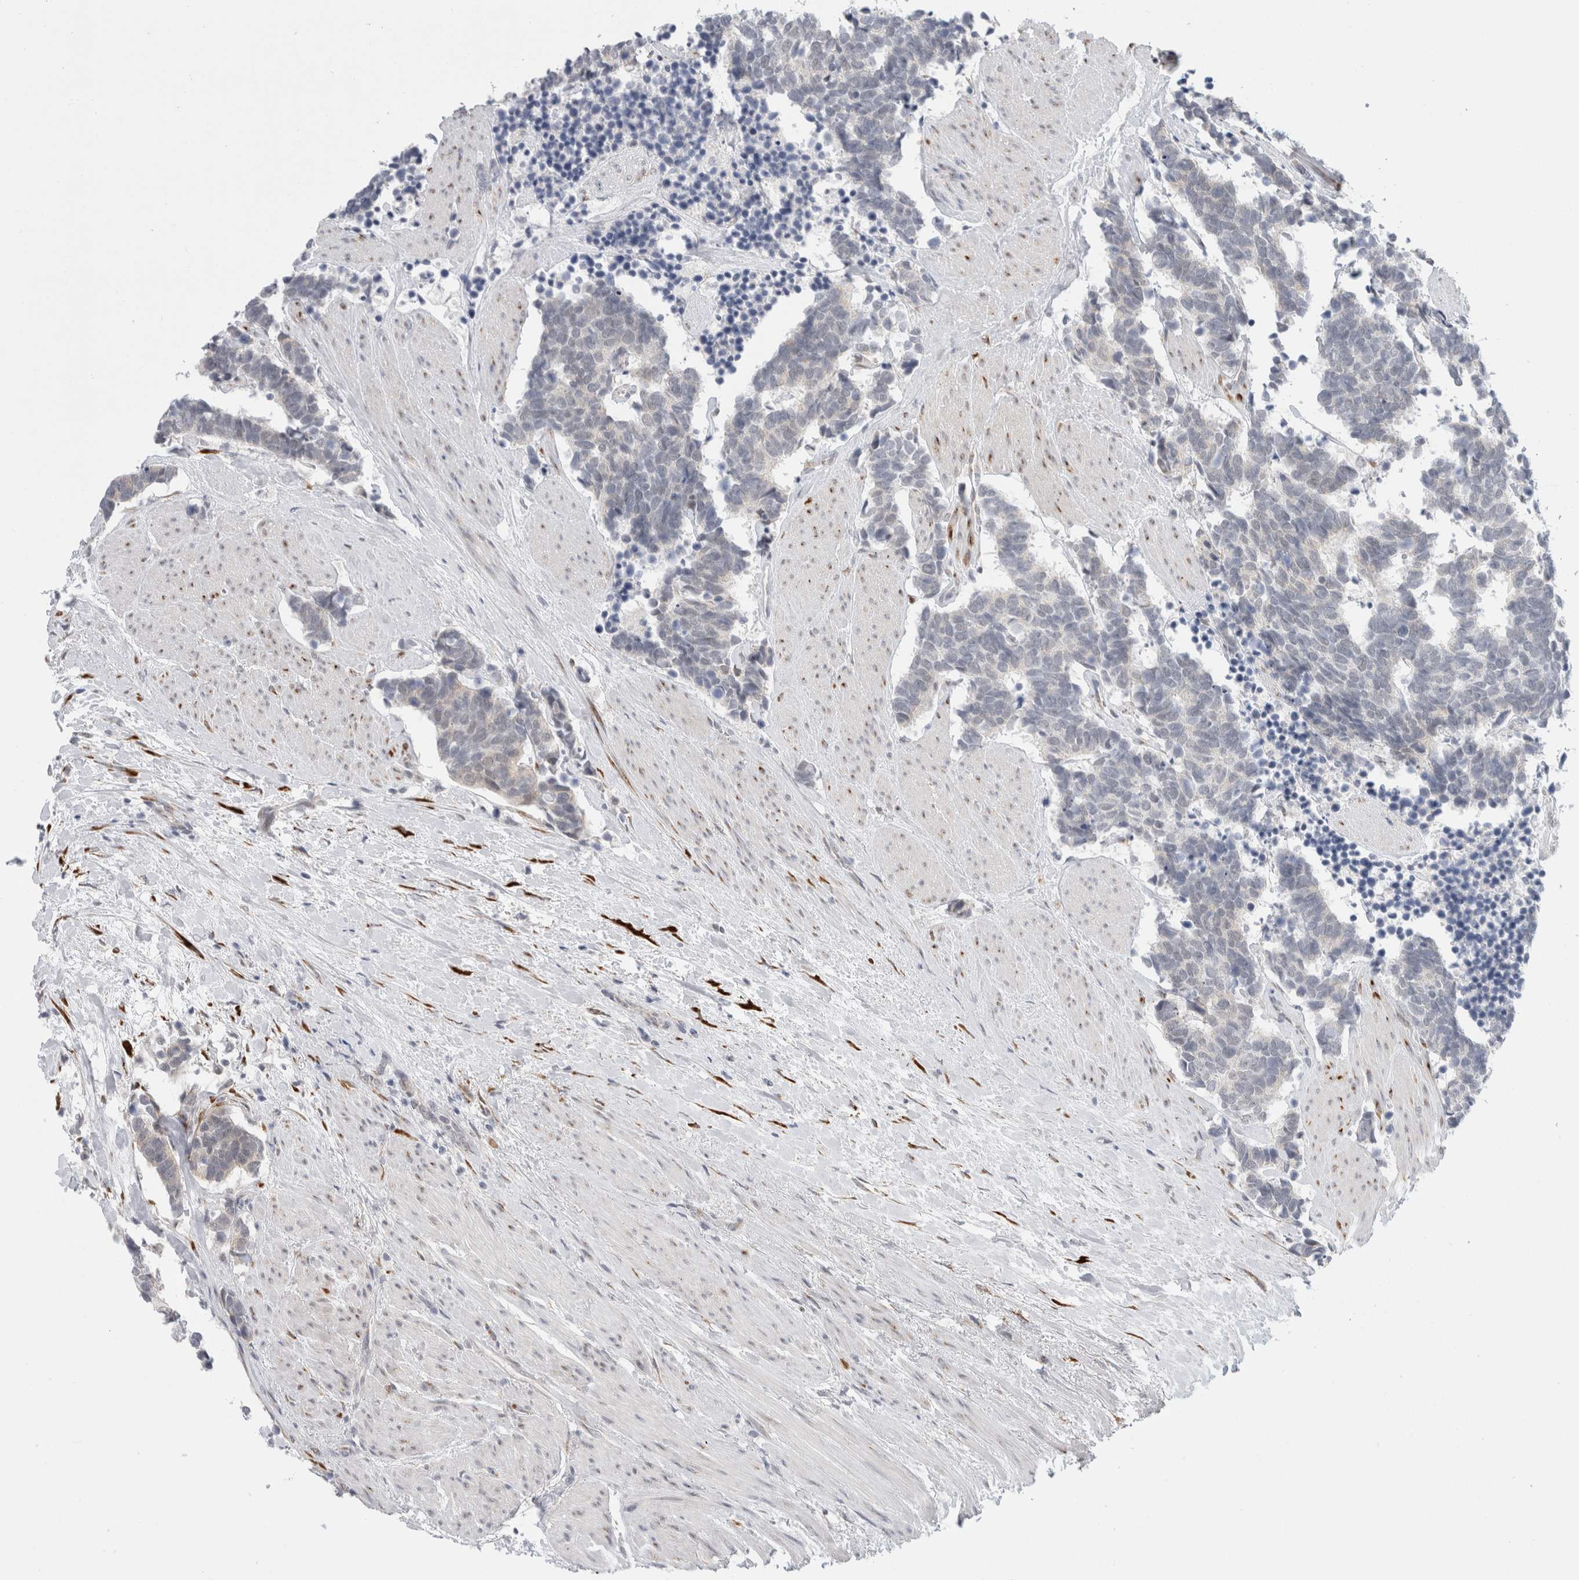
{"staining": {"intensity": "negative", "quantity": "none", "location": "none"}, "tissue": "carcinoid", "cell_type": "Tumor cells", "image_type": "cancer", "snomed": [{"axis": "morphology", "description": "Carcinoma, NOS"}, {"axis": "morphology", "description": "Carcinoid, malignant, NOS"}, {"axis": "topography", "description": "Urinary bladder"}], "caption": "Tumor cells are negative for brown protein staining in carcinoid.", "gene": "TRMT1L", "patient": {"sex": "male", "age": 57}}